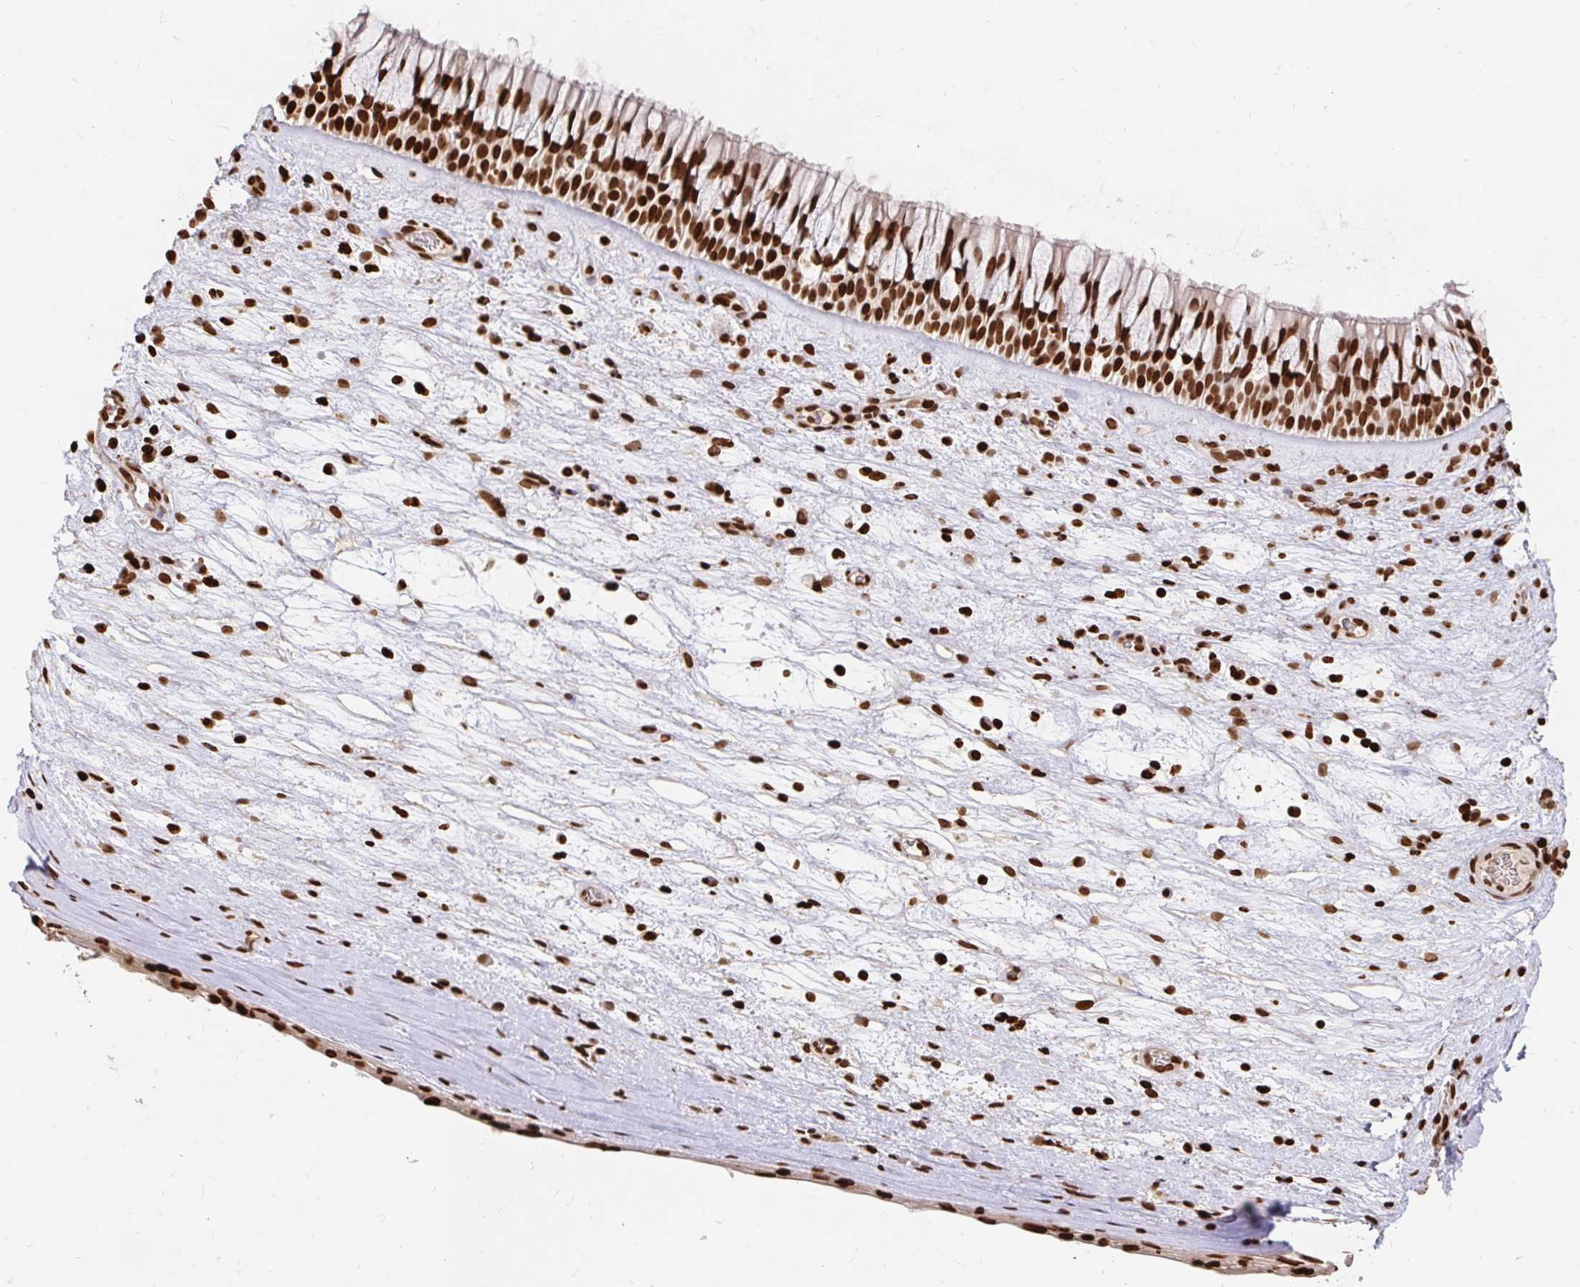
{"staining": {"intensity": "strong", "quantity": ">75%", "location": "nuclear"}, "tissue": "nasopharynx", "cell_type": "Respiratory epithelial cells", "image_type": "normal", "snomed": [{"axis": "morphology", "description": "Normal tissue, NOS"}, {"axis": "topography", "description": "Nasopharynx"}], "caption": "Immunohistochemistry (IHC) histopathology image of unremarkable nasopharynx: human nasopharynx stained using immunohistochemistry demonstrates high levels of strong protein expression localized specifically in the nuclear of respiratory epithelial cells, appearing as a nuclear brown color.", "gene": "H2BC5", "patient": {"sex": "male", "age": 74}}